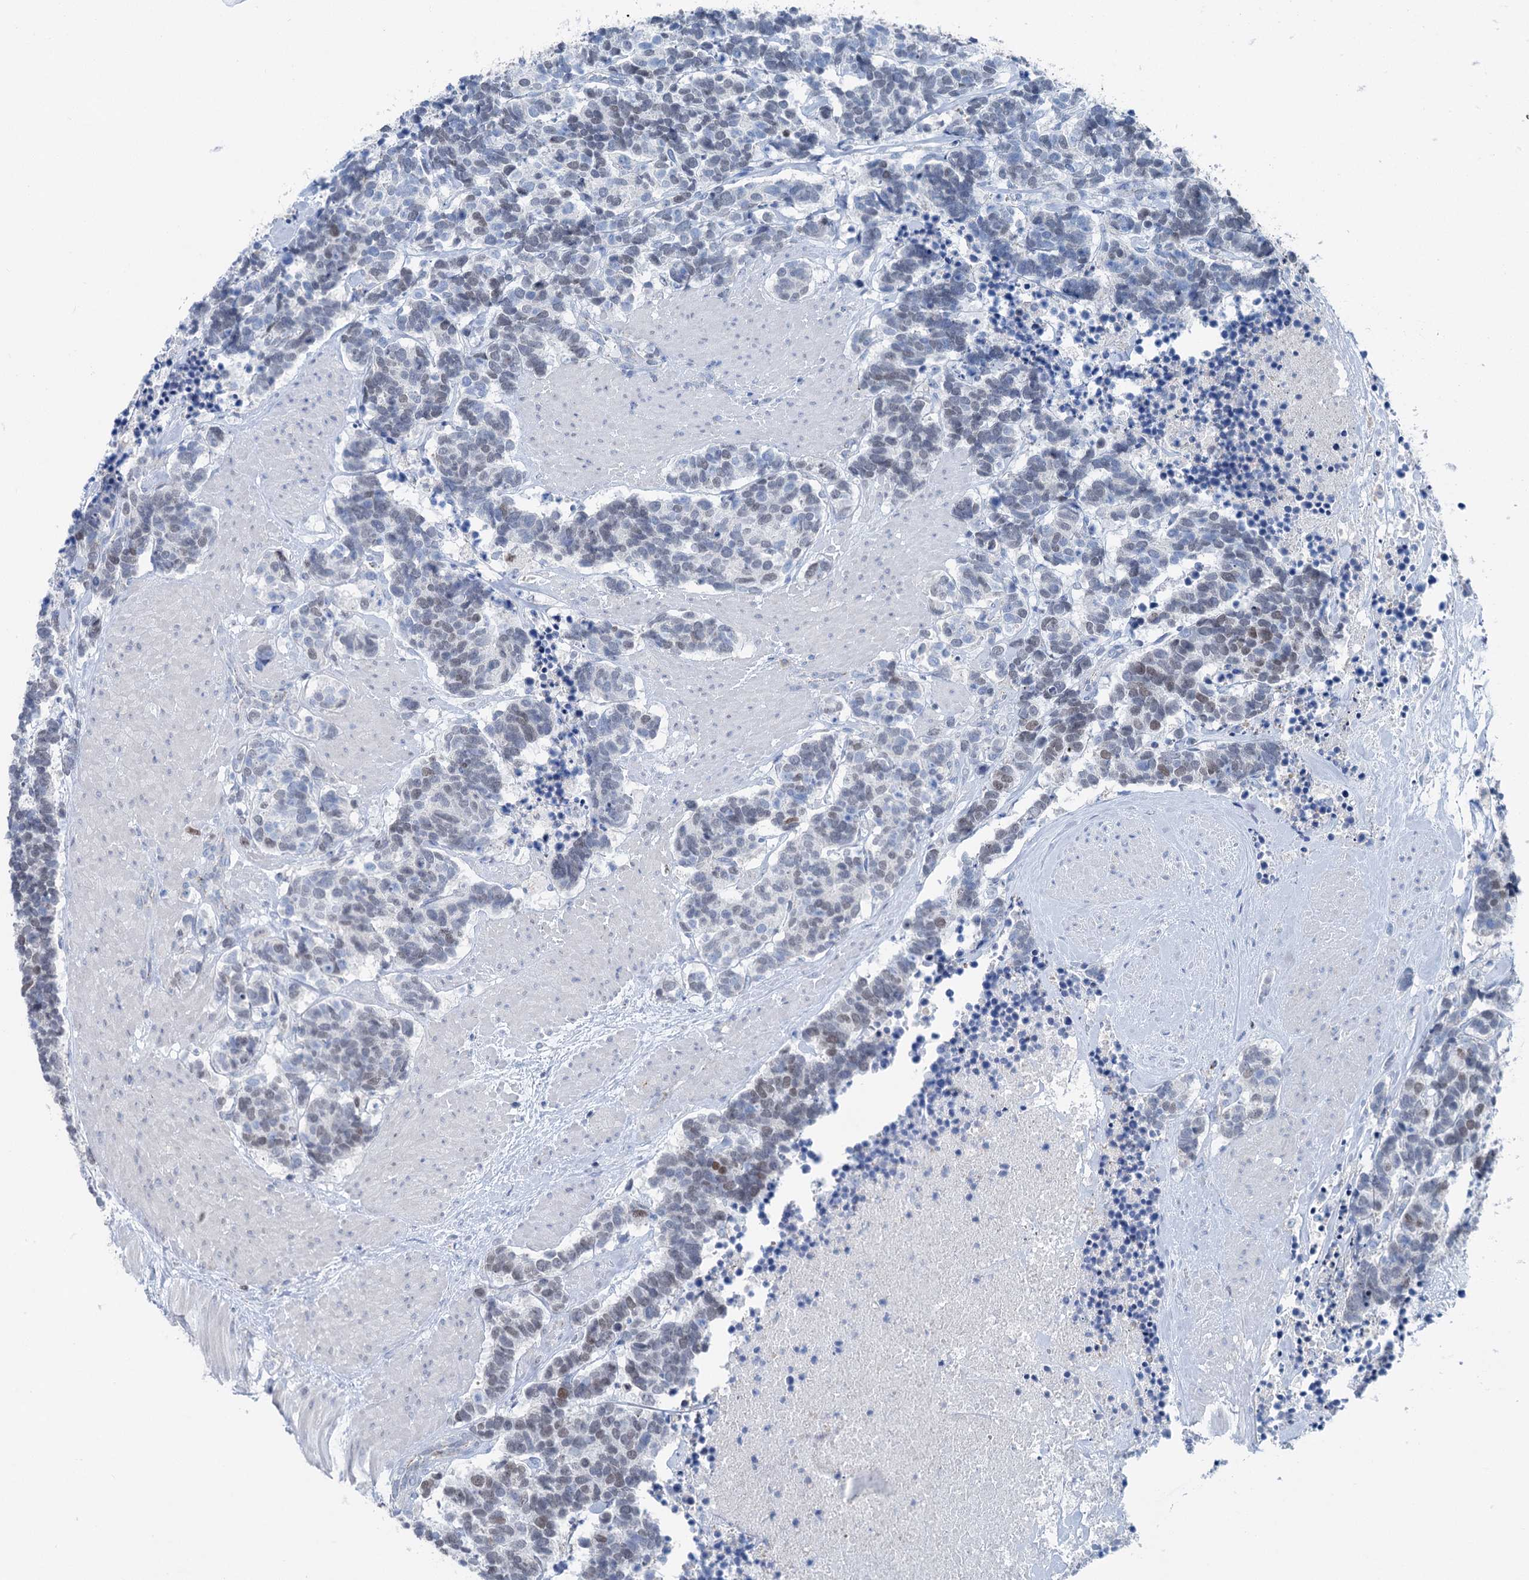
{"staining": {"intensity": "weak", "quantity": "25%-75%", "location": "nuclear"}, "tissue": "carcinoid", "cell_type": "Tumor cells", "image_type": "cancer", "snomed": [{"axis": "morphology", "description": "Carcinoma, NOS"}, {"axis": "morphology", "description": "Carcinoid, malignant, NOS"}, {"axis": "topography", "description": "Urinary bladder"}], "caption": "Protein staining of carcinoid tissue displays weak nuclear expression in approximately 25%-75% of tumor cells.", "gene": "ELP4", "patient": {"sex": "male", "age": 57}}